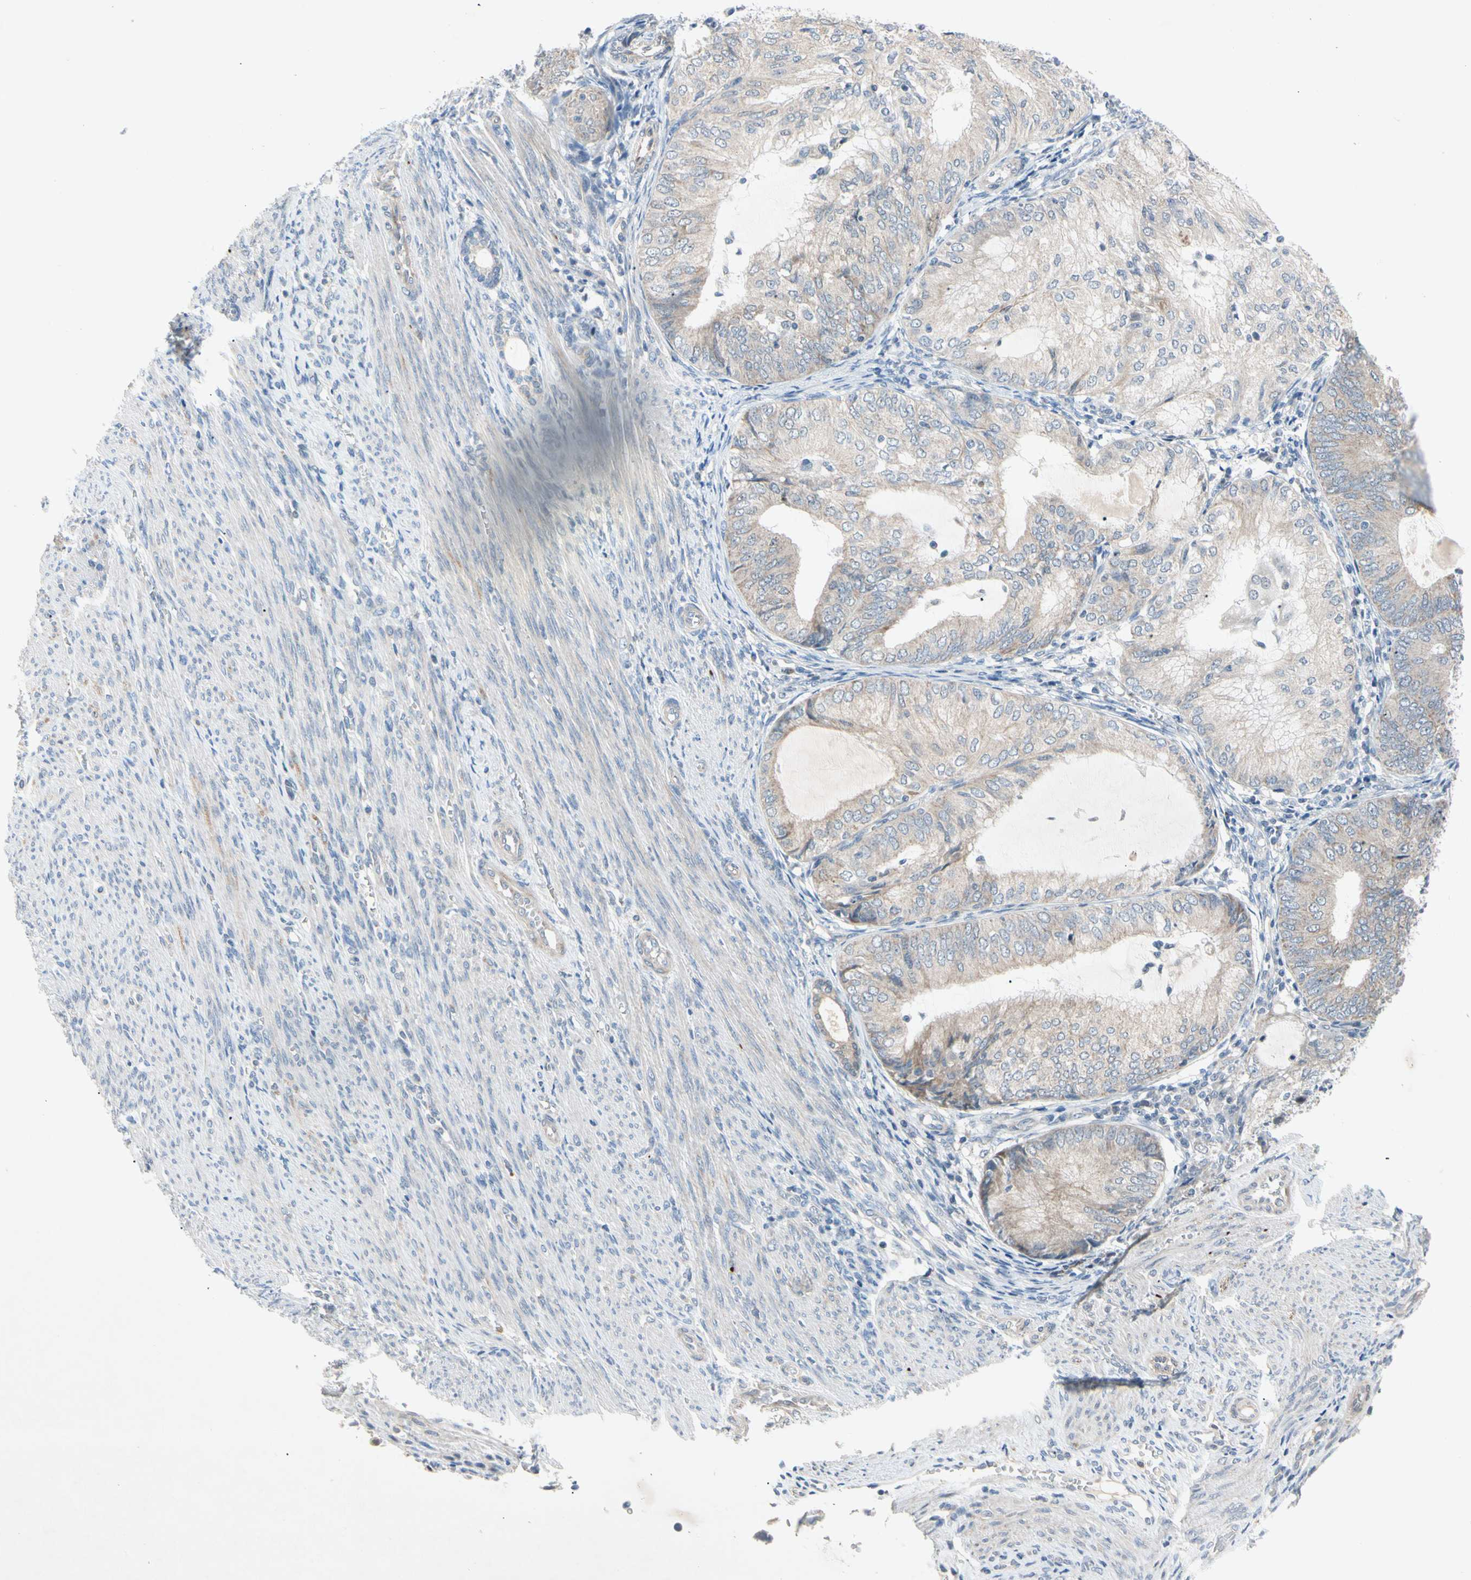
{"staining": {"intensity": "moderate", "quantity": ">75%", "location": "cytoplasmic/membranous"}, "tissue": "endometrial cancer", "cell_type": "Tumor cells", "image_type": "cancer", "snomed": [{"axis": "morphology", "description": "Adenocarcinoma, NOS"}, {"axis": "topography", "description": "Endometrium"}], "caption": "Brown immunohistochemical staining in endometrial adenocarcinoma demonstrates moderate cytoplasmic/membranous positivity in approximately >75% of tumor cells.", "gene": "MARK1", "patient": {"sex": "female", "age": 81}}